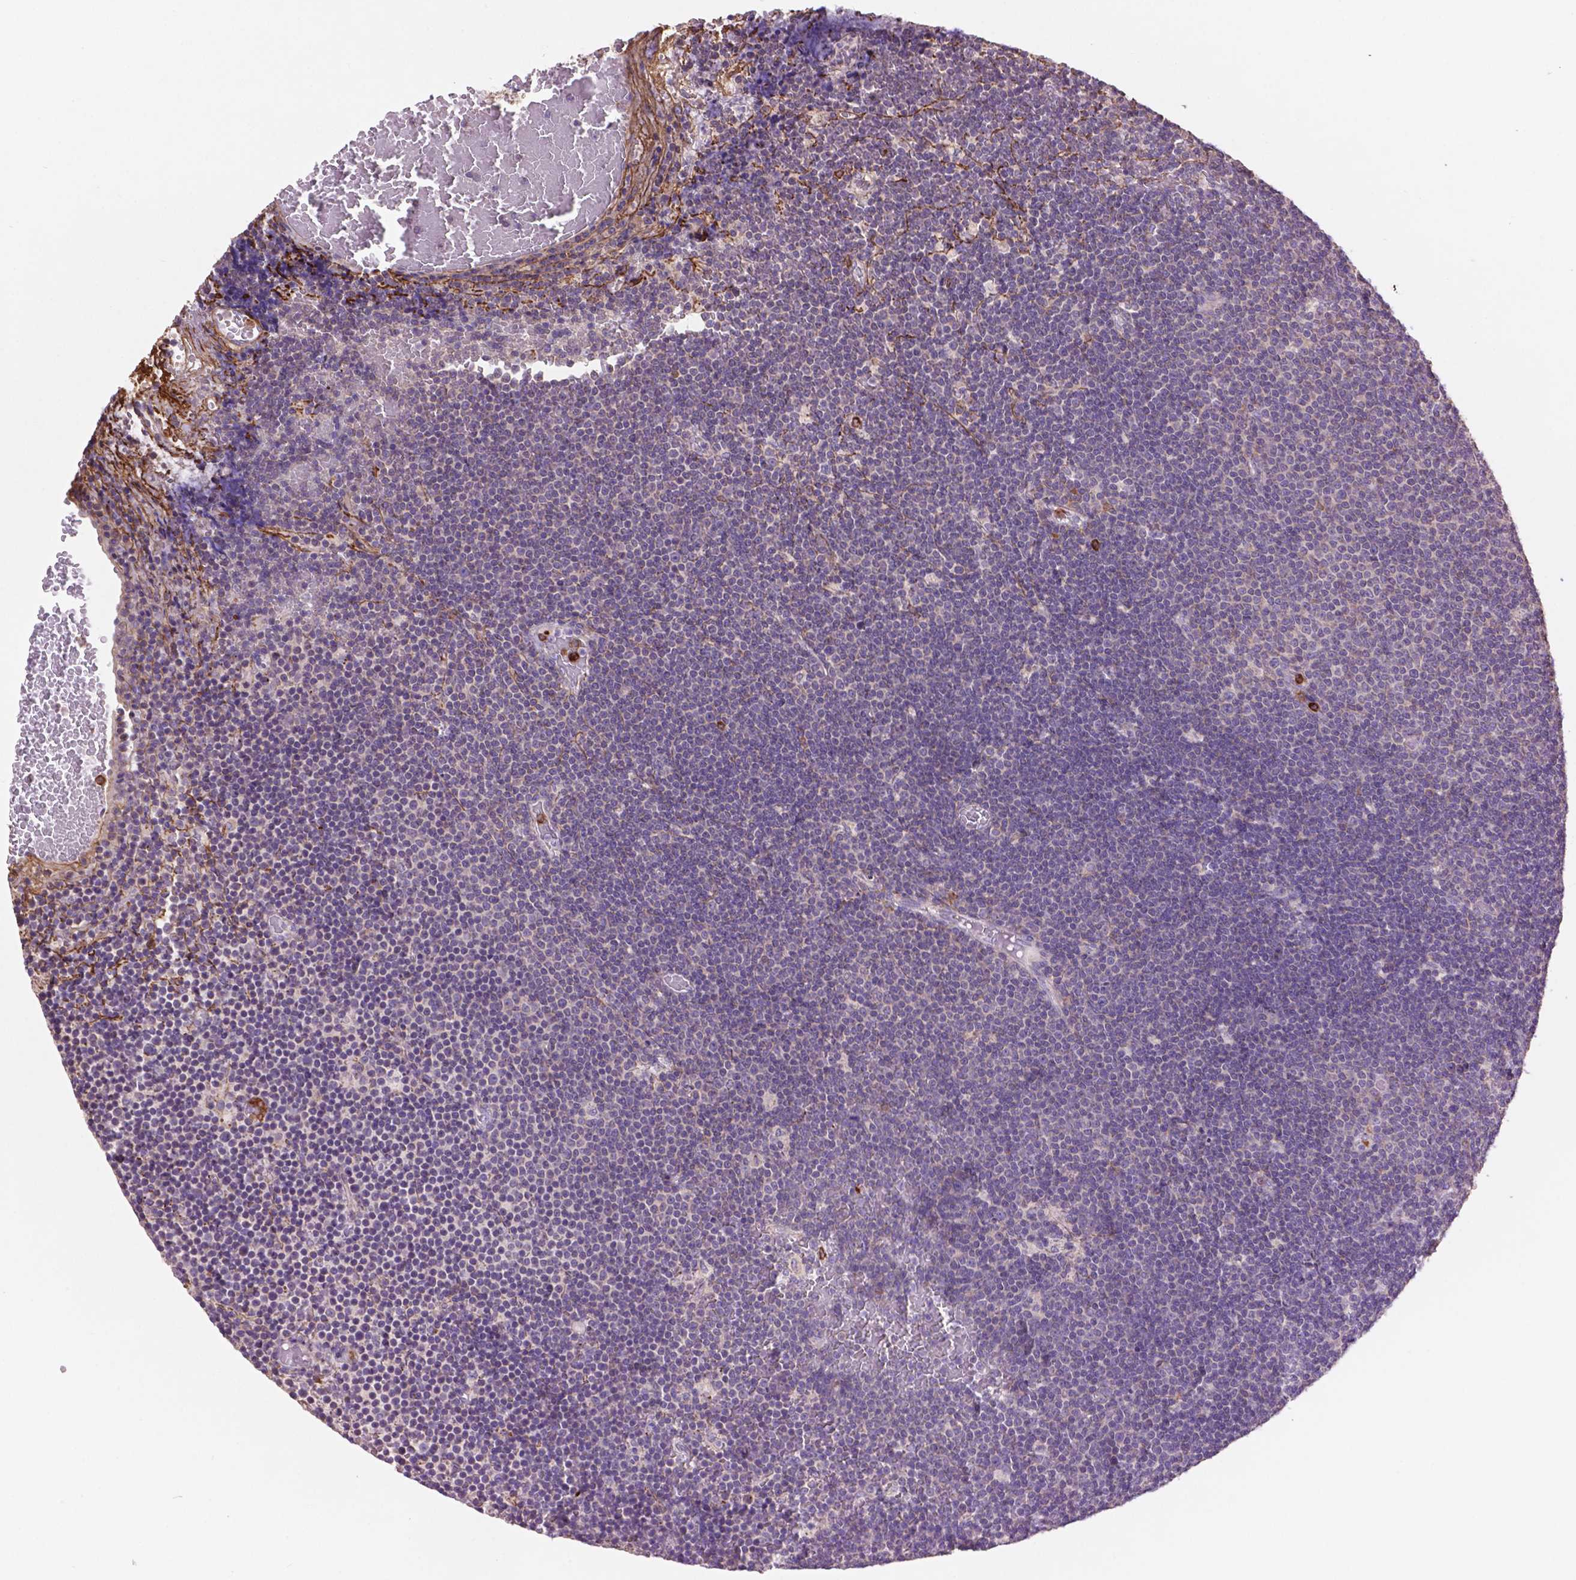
{"staining": {"intensity": "negative", "quantity": "none", "location": "none"}, "tissue": "lymphoma", "cell_type": "Tumor cells", "image_type": "cancer", "snomed": [{"axis": "morphology", "description": "Malignant lymphoma, non-Hodgkin's type, Low grade"}, {"axis": "topography", "description": "Brain"}], "caption": "Lymphoma stained for a protein using IHC shows no positivity tumor cells.", "gene": "LRRC3C", "patient": {"sex": "female", "age": 66}}